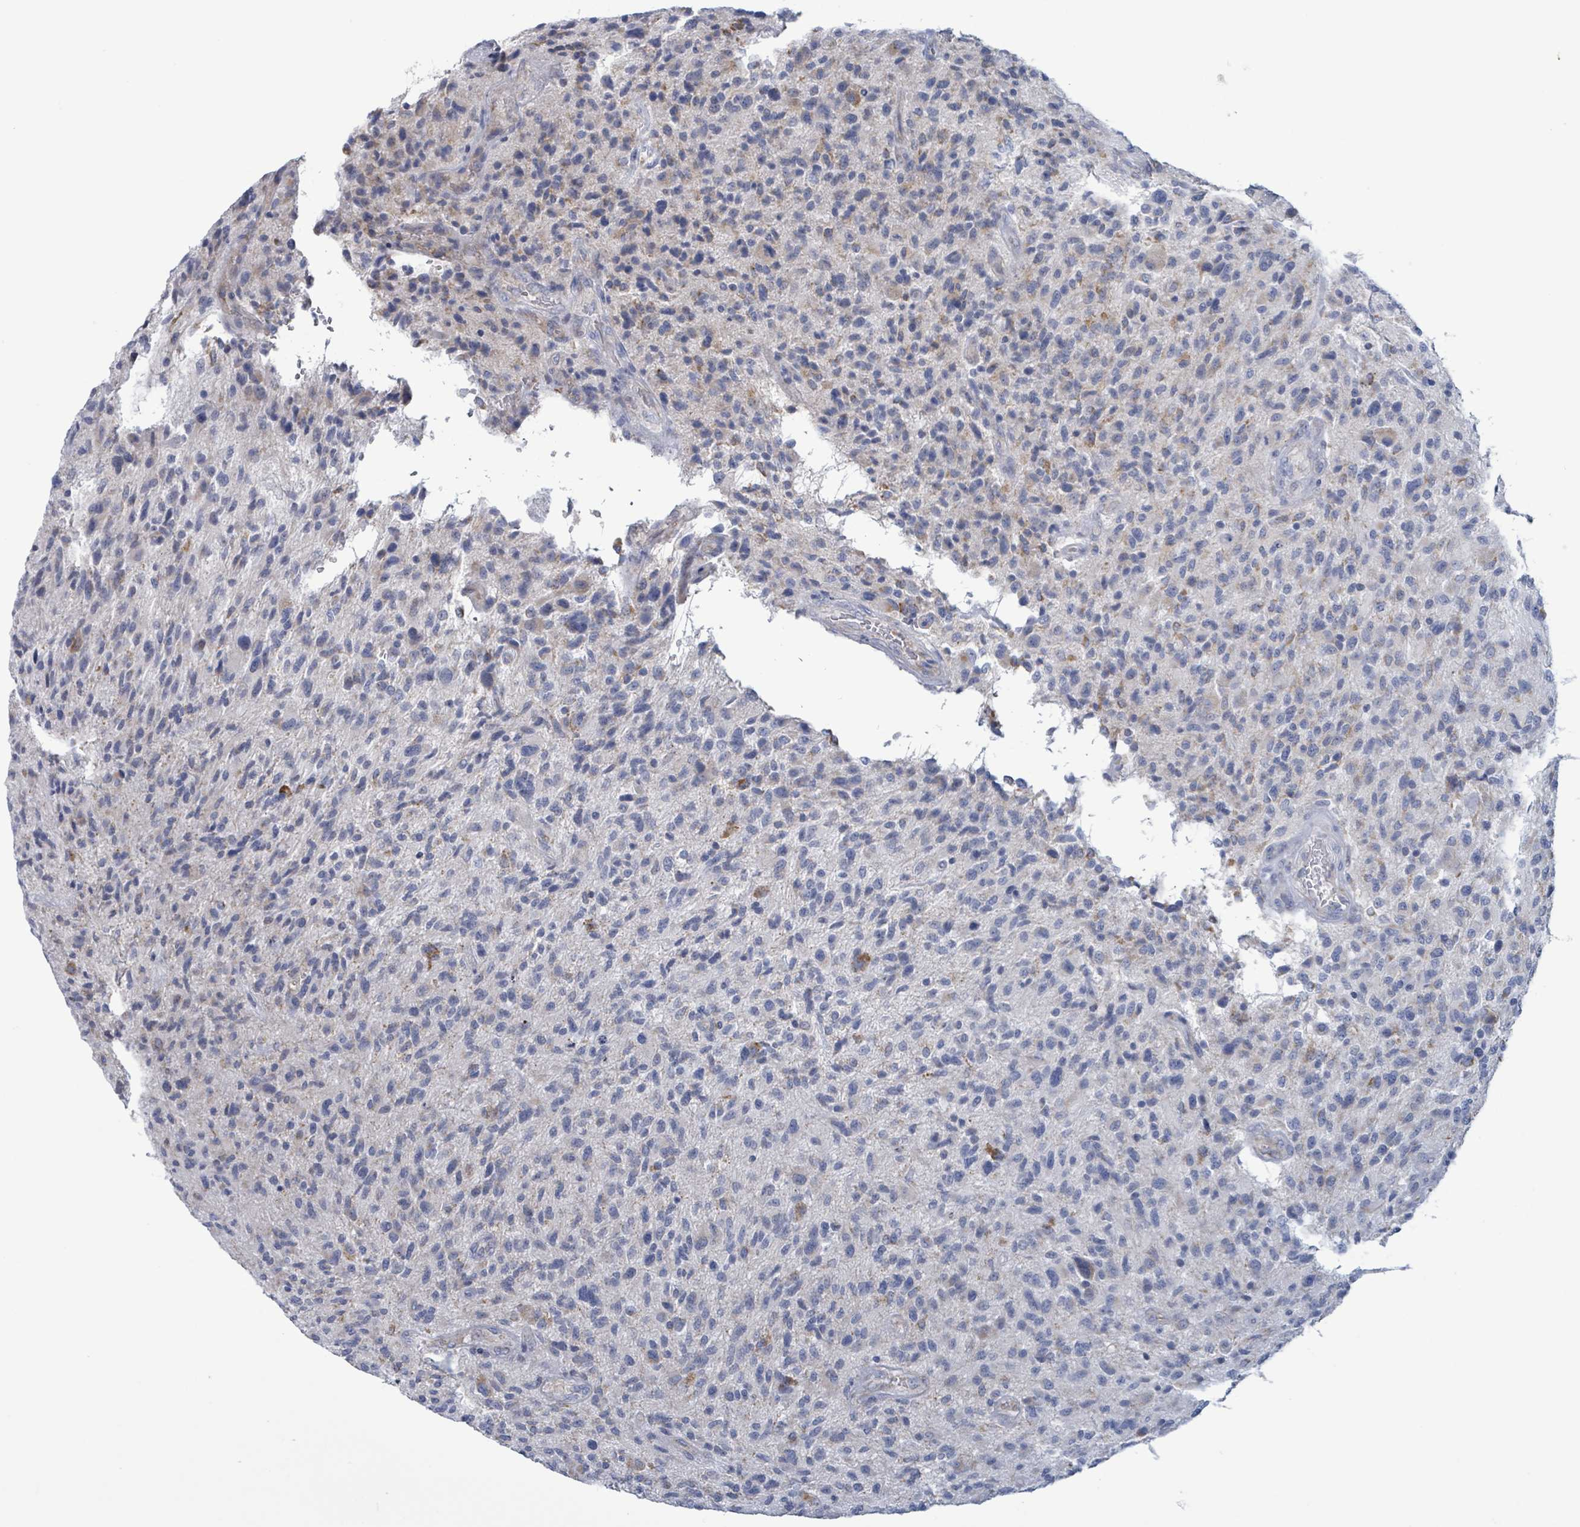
{"staining": {"intensity": "negative", "quantity": "none", "location": "none"}, "tissue": "glioma", "cell_type": "Tumor cells", "image_type": "cancer", "snomed": [{"axis": "morphology", "description": "Glioma, malignant, High grade"}, {"axis": "topography", "description": "Brain"}], "caption": "This is a image of IHC staining of glioma, which shows no positivity in tumor cells.", "gene": "AKR1C4", "patient": {"sex": "male", "age": 47}}